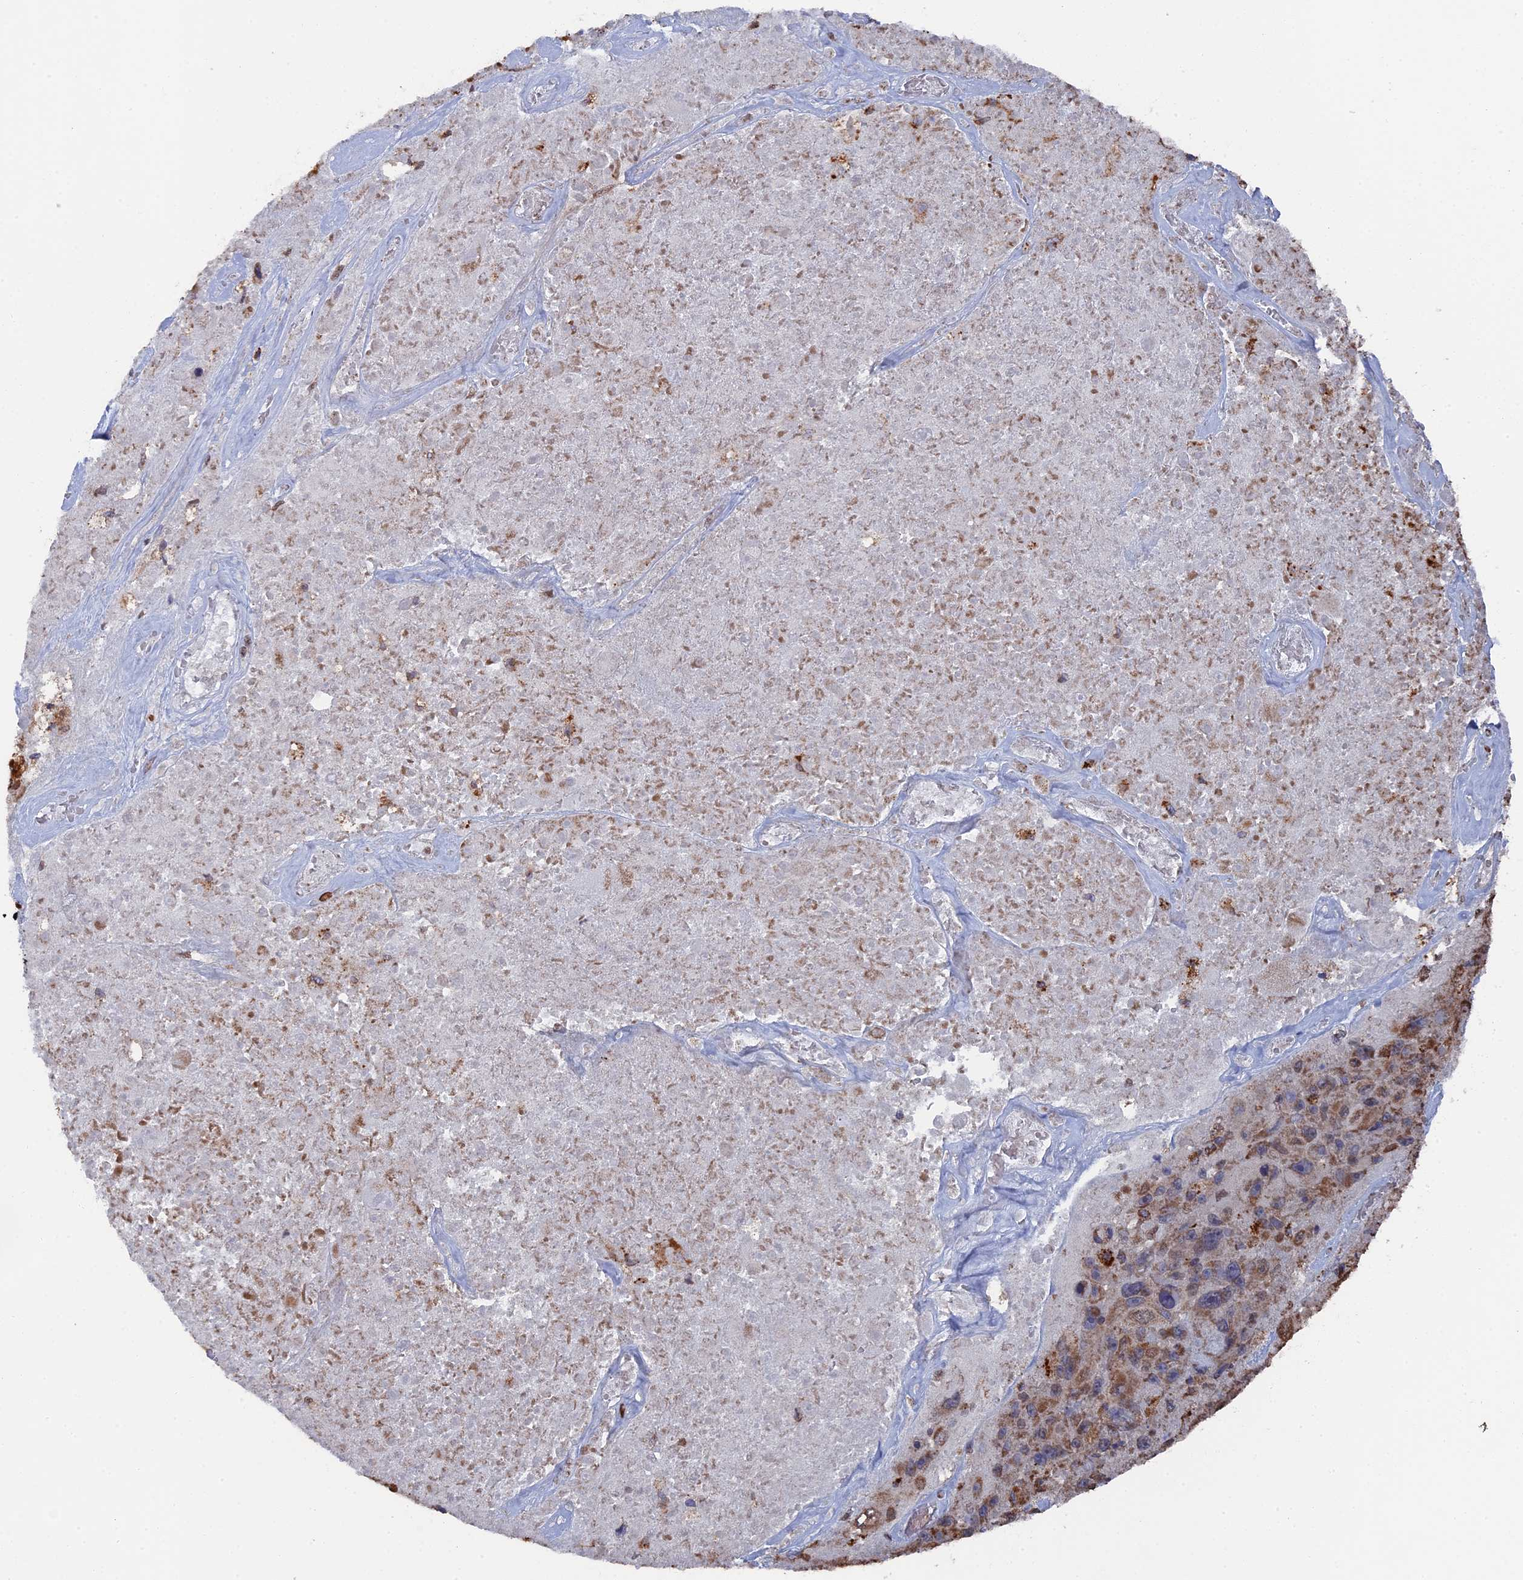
{"staining": {"intensity": "moderate", "quantity": ">75%", "location": "cytoplasmic/membranous"}, "tissue": "melanoma", "cell_type": "Tumor cells", "image_type": "cancer", "snomed": [{"axis": "morphology", "description": "Malignant melanoma, Metastatic site"}, {"axis": "topography", "description": "Lymph node"}], "caption": "The photomicrograph exhibits staining of melanoma, revealing moderate cytoplasmic/membranous protein expression (brown color) within tumor cells. (DAB (3,3'-diaminobenzidine) IHC, brown staining for protein, blue staining for nuclei).", "gene": "SMG9", "patient": {"sex": "male", "age": 62}}